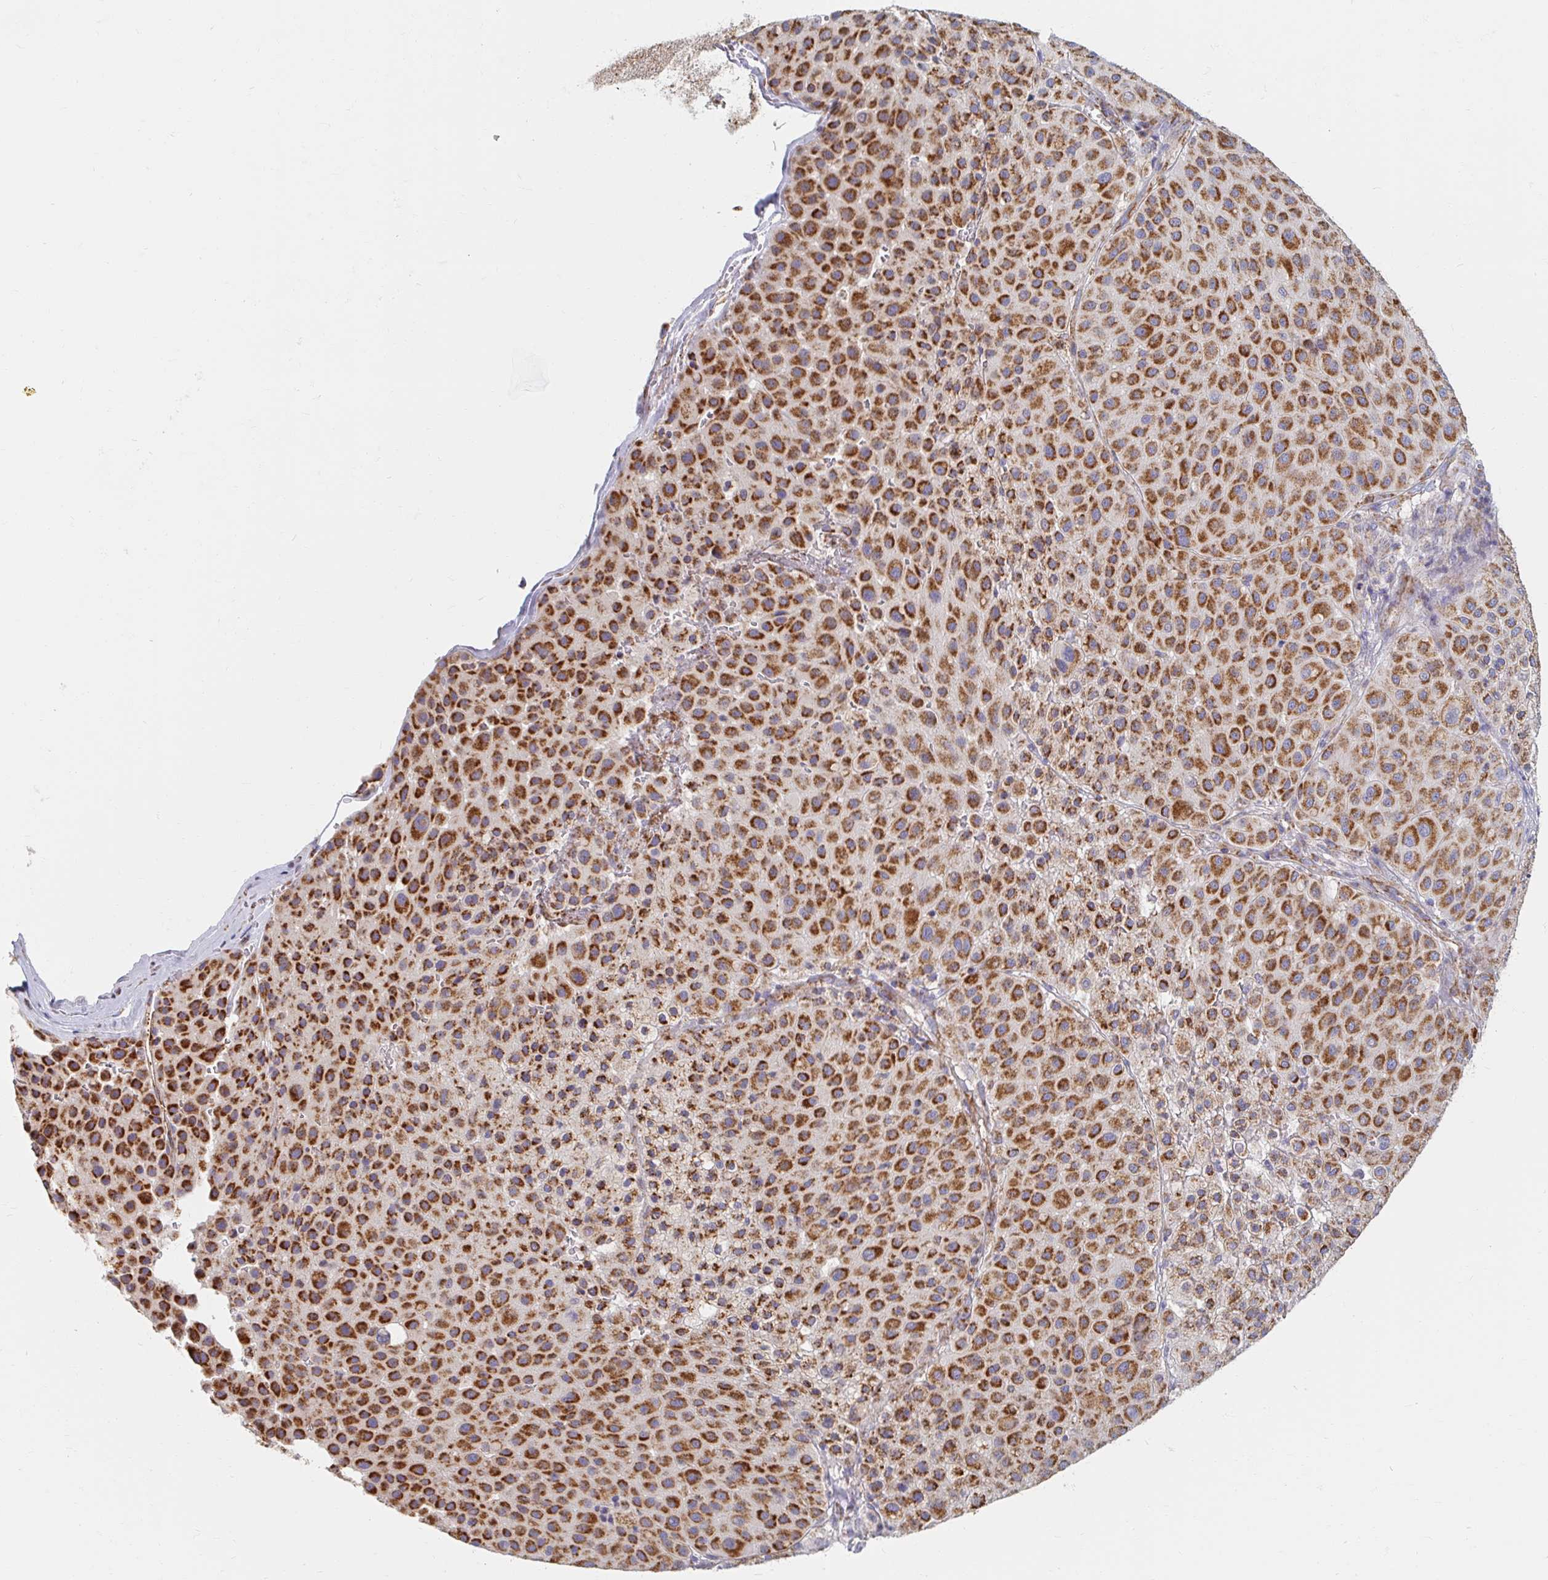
{"staining": {"intensity": "strong", "quantity": "25%-75%", "location": "cytoplasmic/membranous"}, "tissue": "melanoma", "cell_type": "Tumor cells", "image_type": "cancer", "snomed": [{"axis": "morphology", "description": "Malignant melanoma, Metastatic site"}, {"axis": "topography", "description": "Smooth muscle"}], "caption": "Human melanoma stained with a protein marker exhibits strong staining in tumor cells.", "gene": "MAVS", "patient": {"sex": "male", "age": 41}}